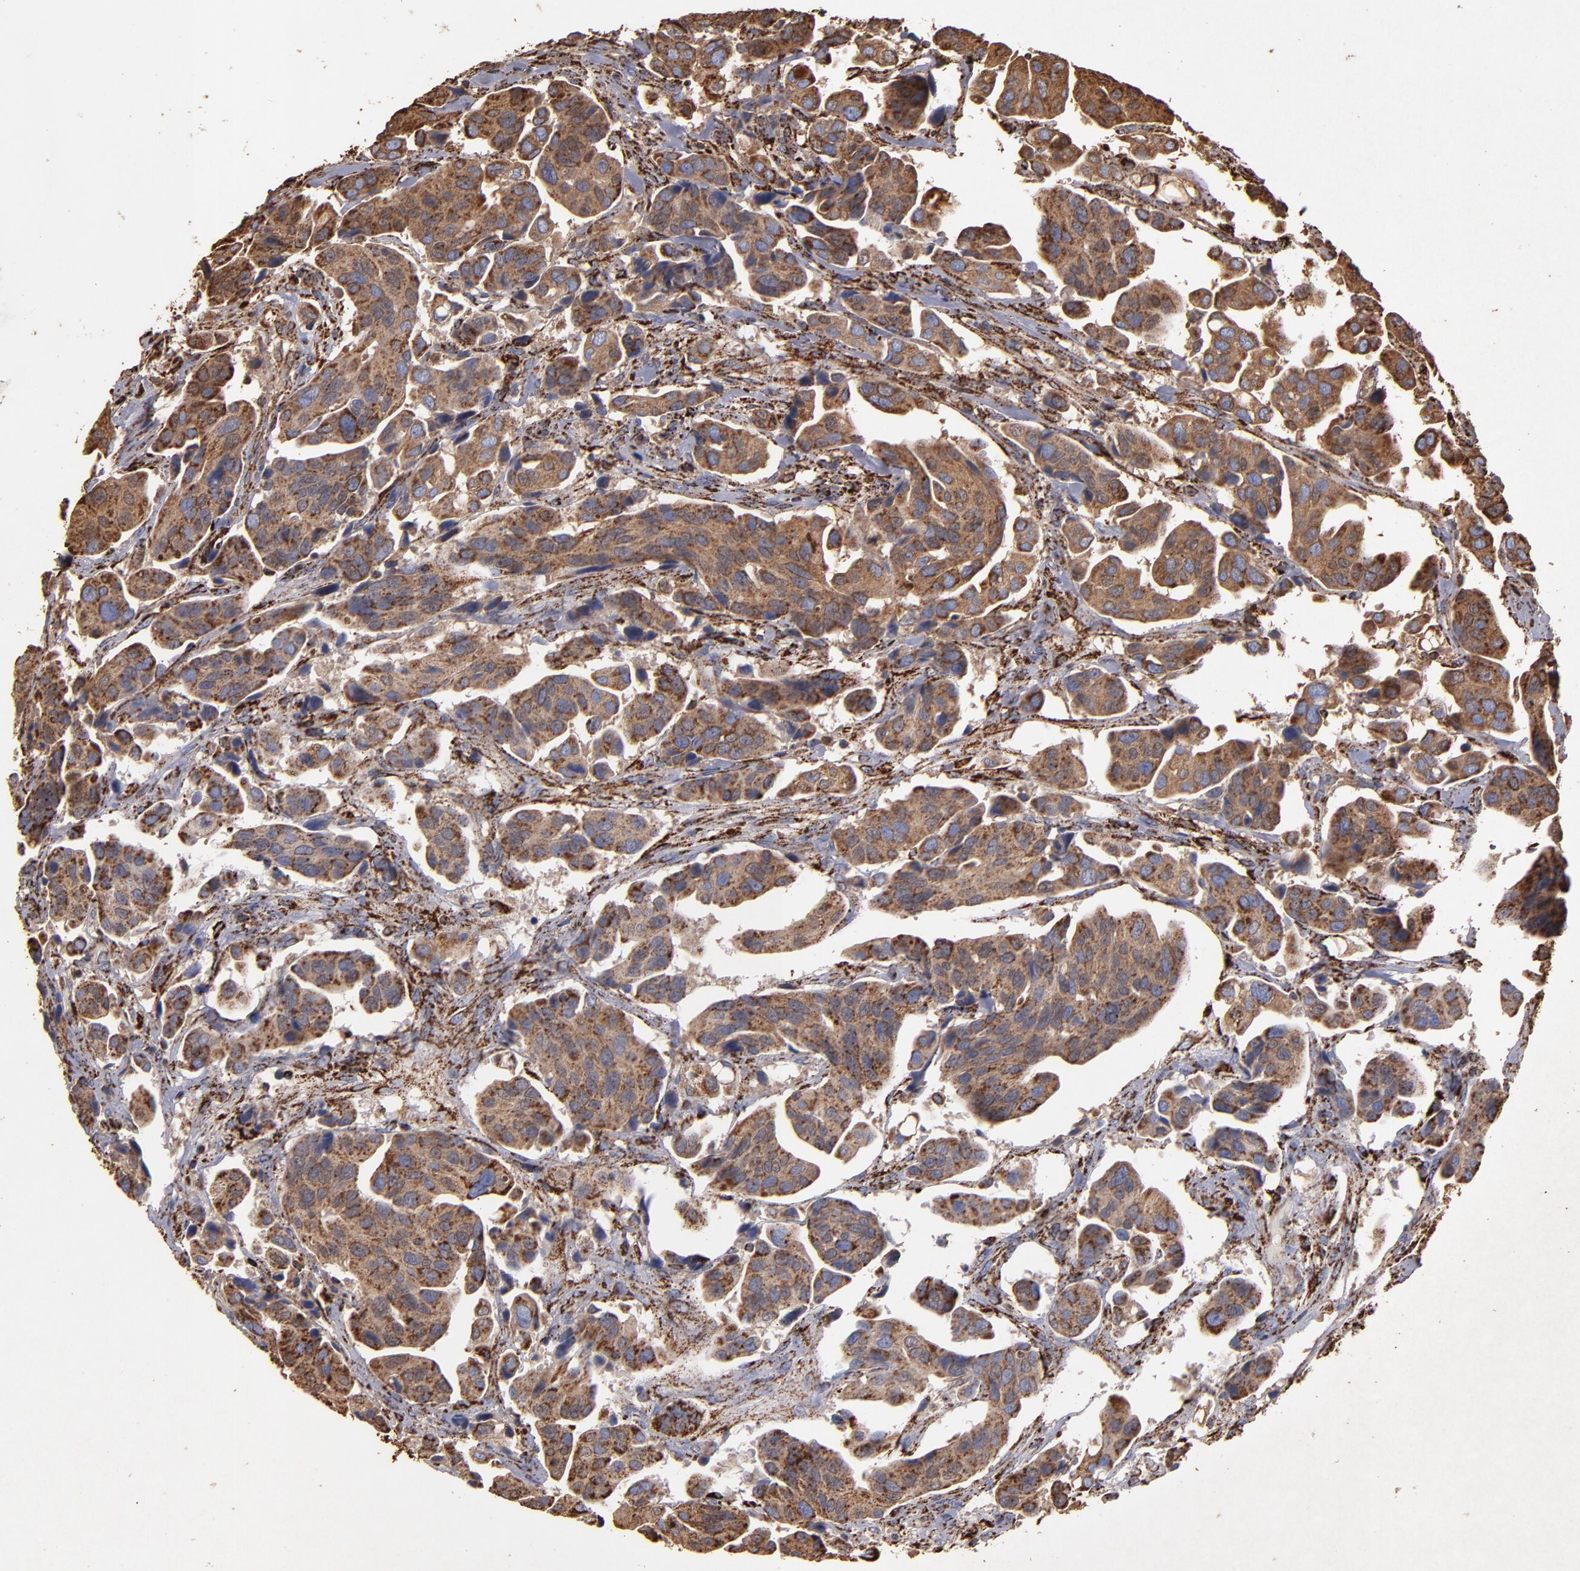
{"staining": {"intensity": "strong", "quantity": ">75%", "location": "cytoplasmic/membranous"}, "tissue": "urothelial cancer", "cell_type": "Tumor cells", "image_type": "cancer", "snomed": [{"axis": "morphology", "description": "Adenocarcinoma, NOS"}, {"axis": "topography", "description": "Urinary bladder"}], "caption": "Immunohistochemistry (DAB (3,3'-diaminobenzidine)) staining of human adenocarcinoma demonstrates strong cytoplasmic/membranous protein positivity in approximately >75% of tumor cells.", "gene": "SOD2", "patient": {"sex": "male", "age": 61}}